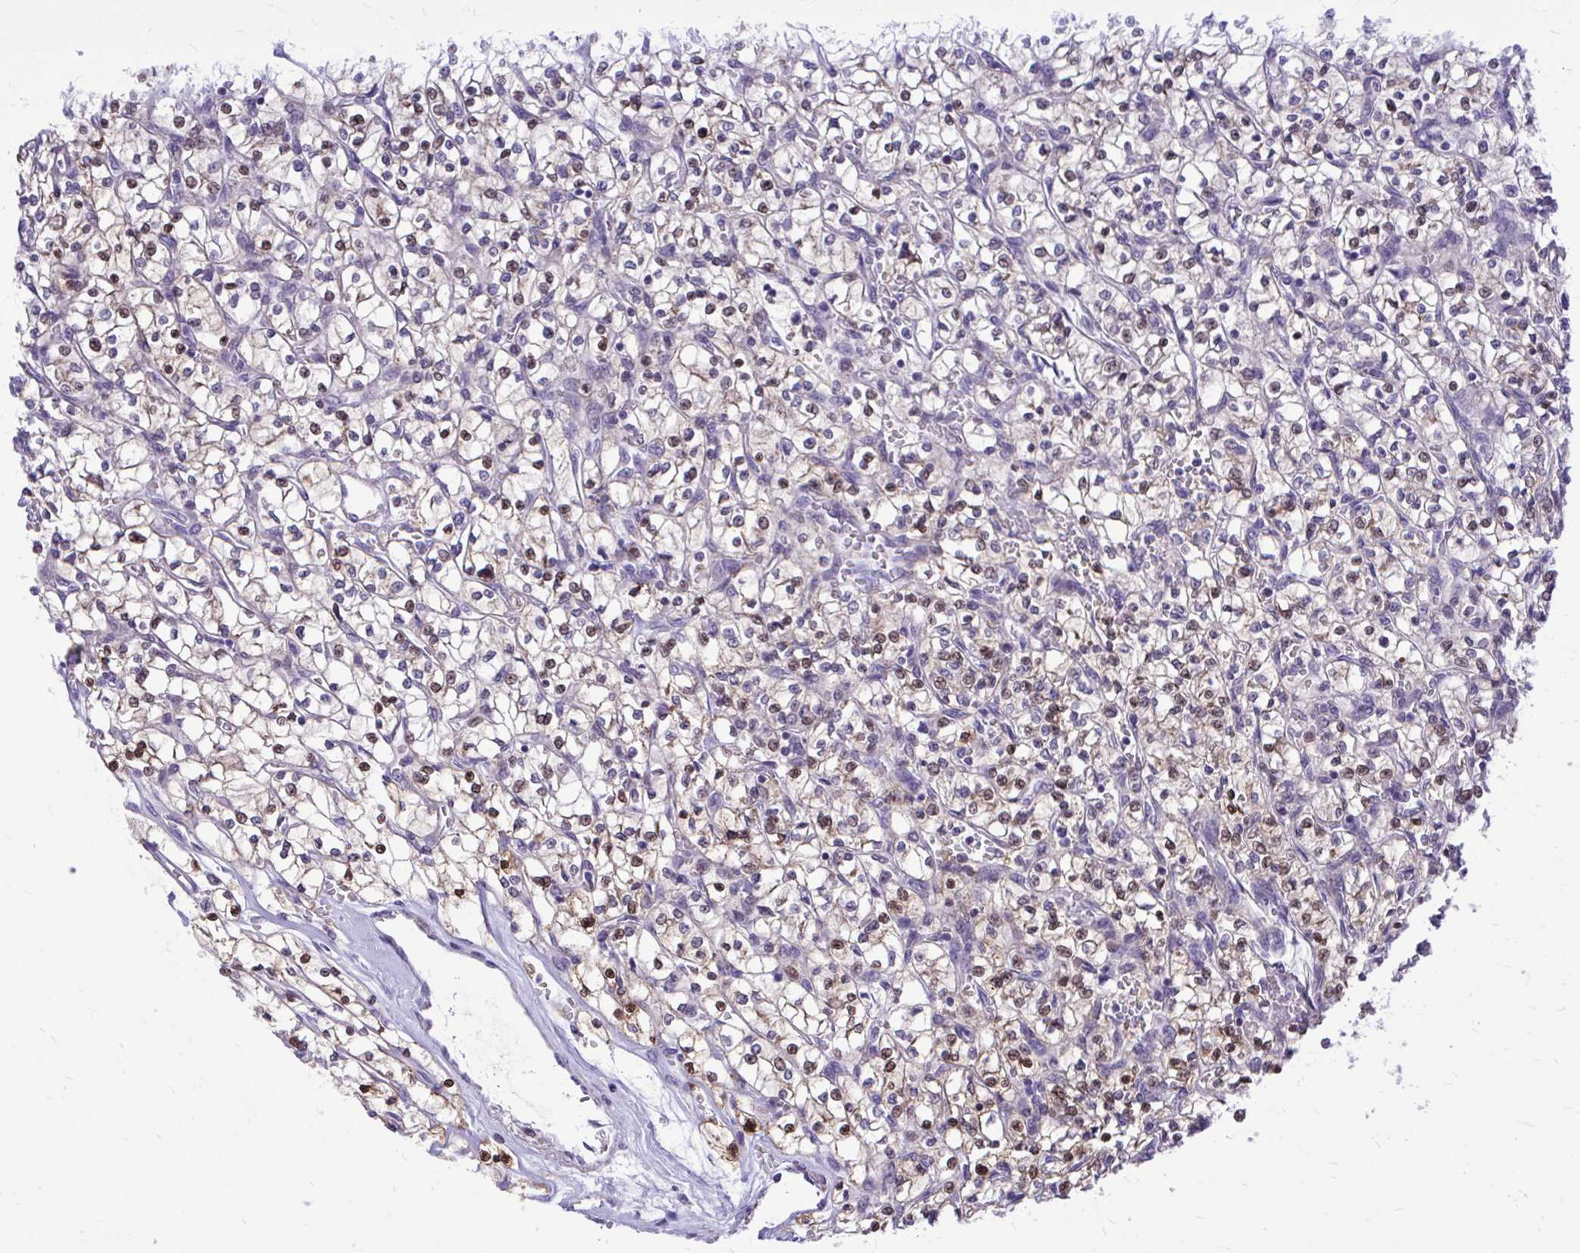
{"staining": {"intensity": "moderate", "quantity": "25%-75%", "location": "nuclear"}, "tissue": "renal cancer", "cell_type": "Tumor cells", "image_type": "cancer", "snomed": [{"axis": "morphology", "description": "Adenocarcinoma, NOS"}, {"axis": "topography", "description": "Kidney"}], "caption": "Immunohistochemistry (IHC) photomicrograph of human renal adenocarcinoma stained for a protein (brown), which exhibits medium levels of moderate nuclear positivity in about 25%-75% of tumor cells.", "gene": "ZBTB25", "patient": {"sex": "female", "age": 64}}